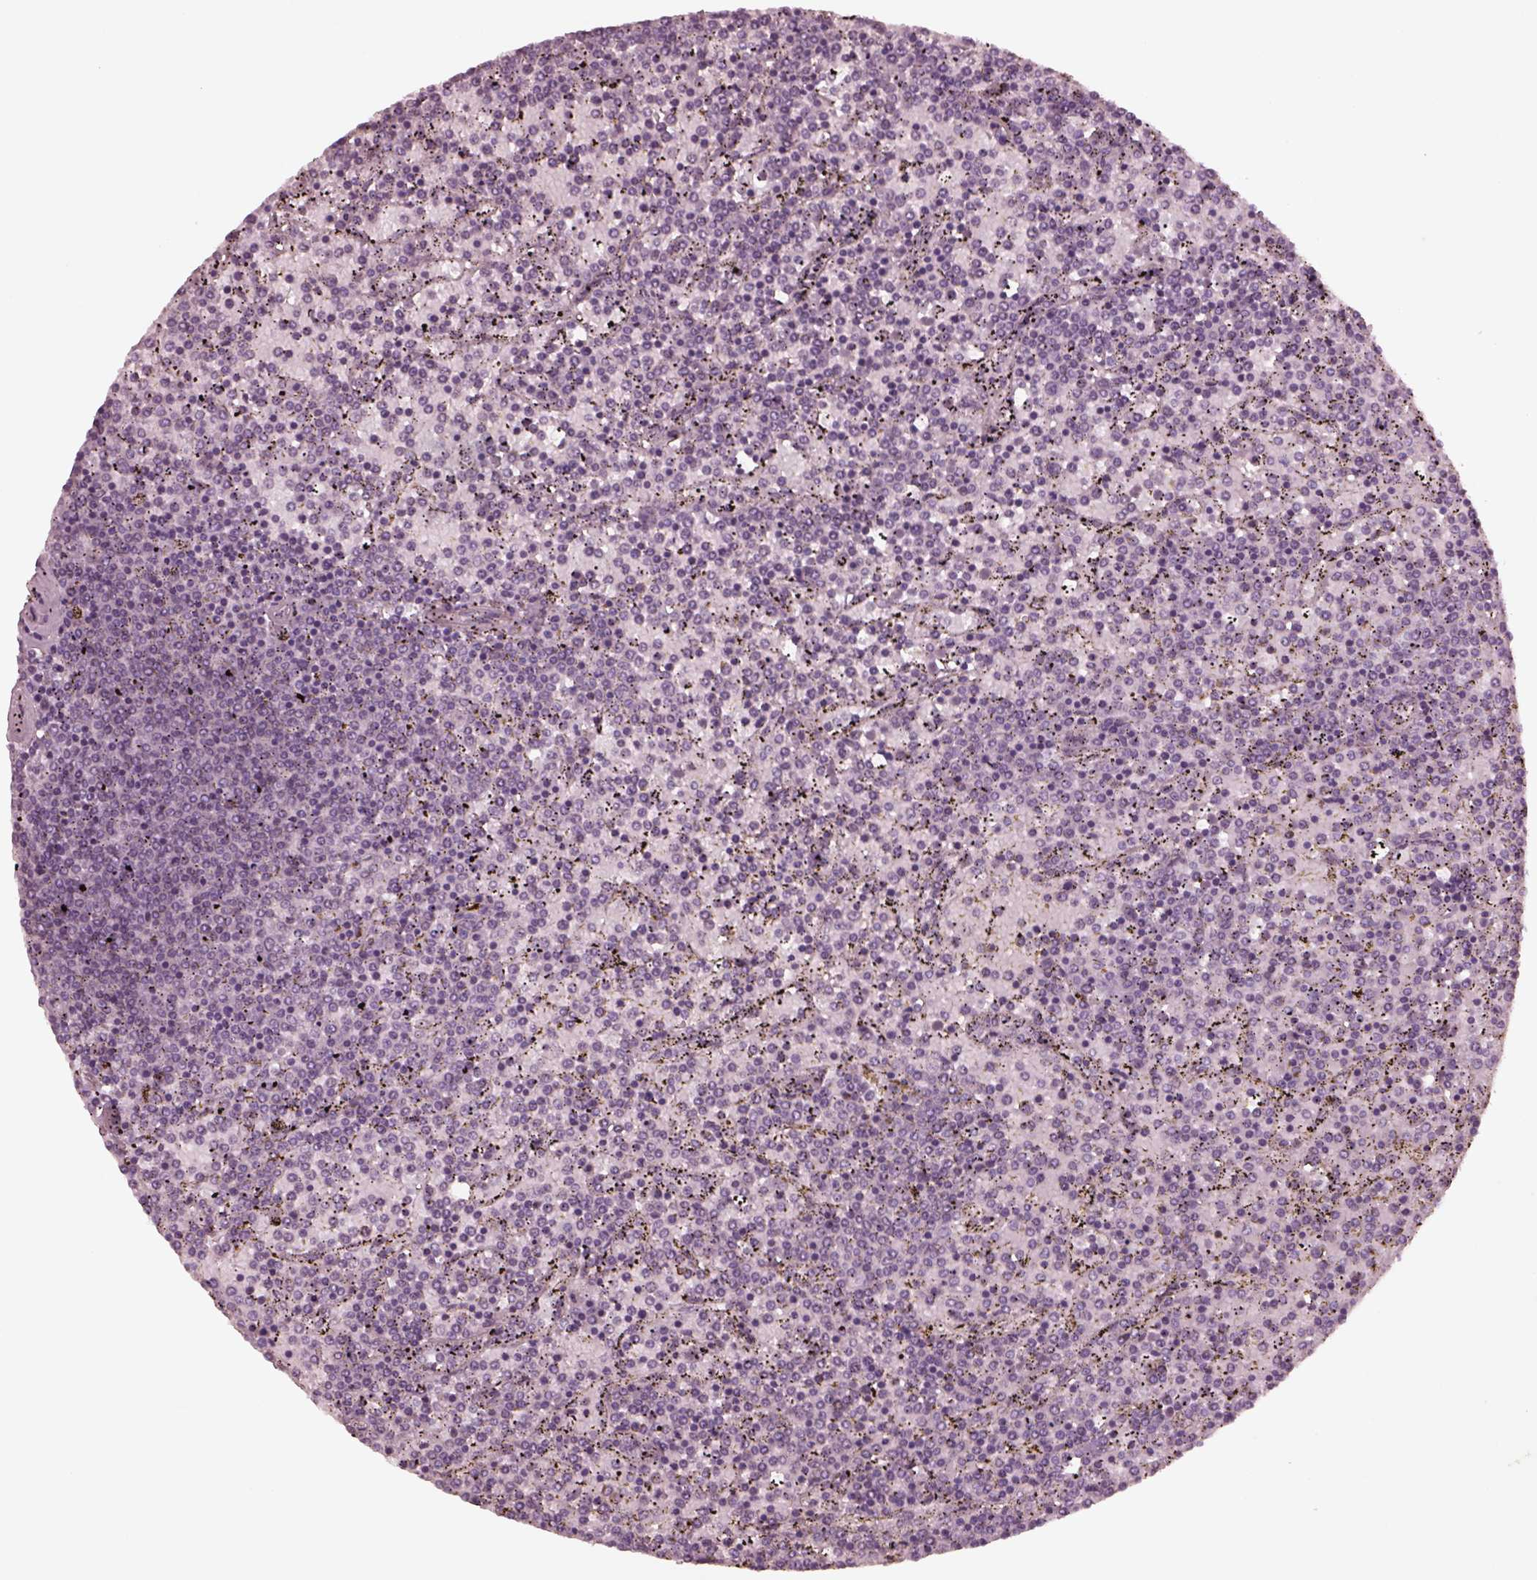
{"staining": {"intensity": "negative", "quantity": "none", "location": "none"}, "tissue": "lymphoma", "cell_type": "Tumor cells", "image_type": "cancer", "snomed": [{"axis": "morphology", "description": "Malignant lymphoma, non-Hodgkin's type, Low grade"}, {"axis": "topography", "description": "Spleen"}], "caption": "The image reveals no staining of tumor cells in lymphoma.", "gene": "YY2", "patient": {"sex": "female", "age": 77}}